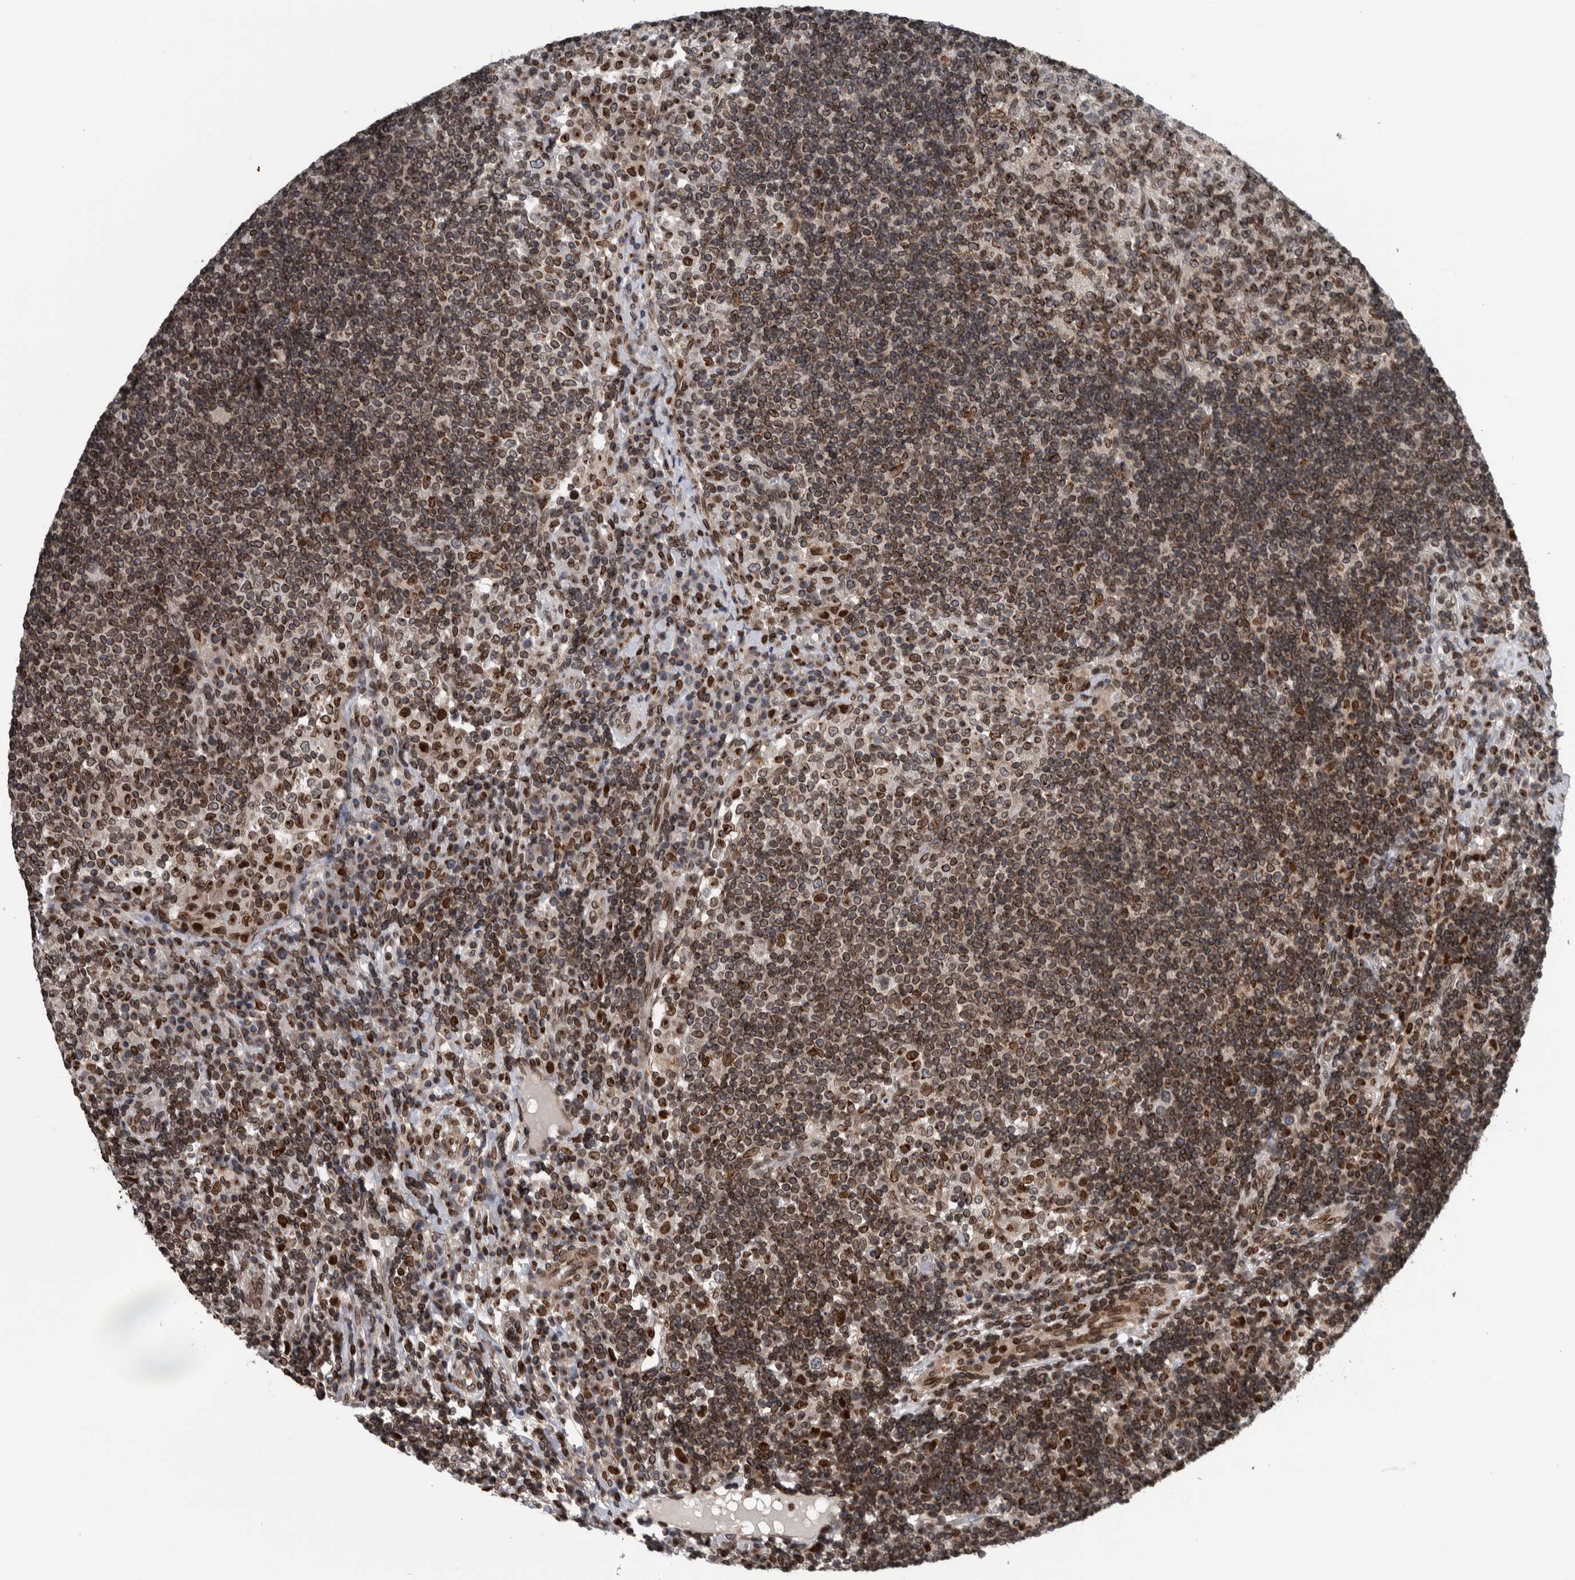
{"staining": {"intensity": "moderate", "quantity": "25%-75%", "location": "cytoplasmic/membranous,nuclear"}, "tissue": "lymph node", "cell_type": "Germinal center cells", "image_type": "normal", "snomed": [{"axis": "morphology", "description": "Normal tissue, NOS"}, {"axis": "topography", "description": "Lymph node"}], "caption": "Immunohistochemistry image of unremarkable lymph node: lymph node stained using immunohistochemistry (IHC) exhibits medium levels of moderate protein expression localized specifically in the cytoplasmic/membranous,nuclear of germinal center cells, appearing as a cytoplasmic/membranous,nuclear brown color.", "gene": "FAM135B", "patient": {"sex": "female", "age": 53}}